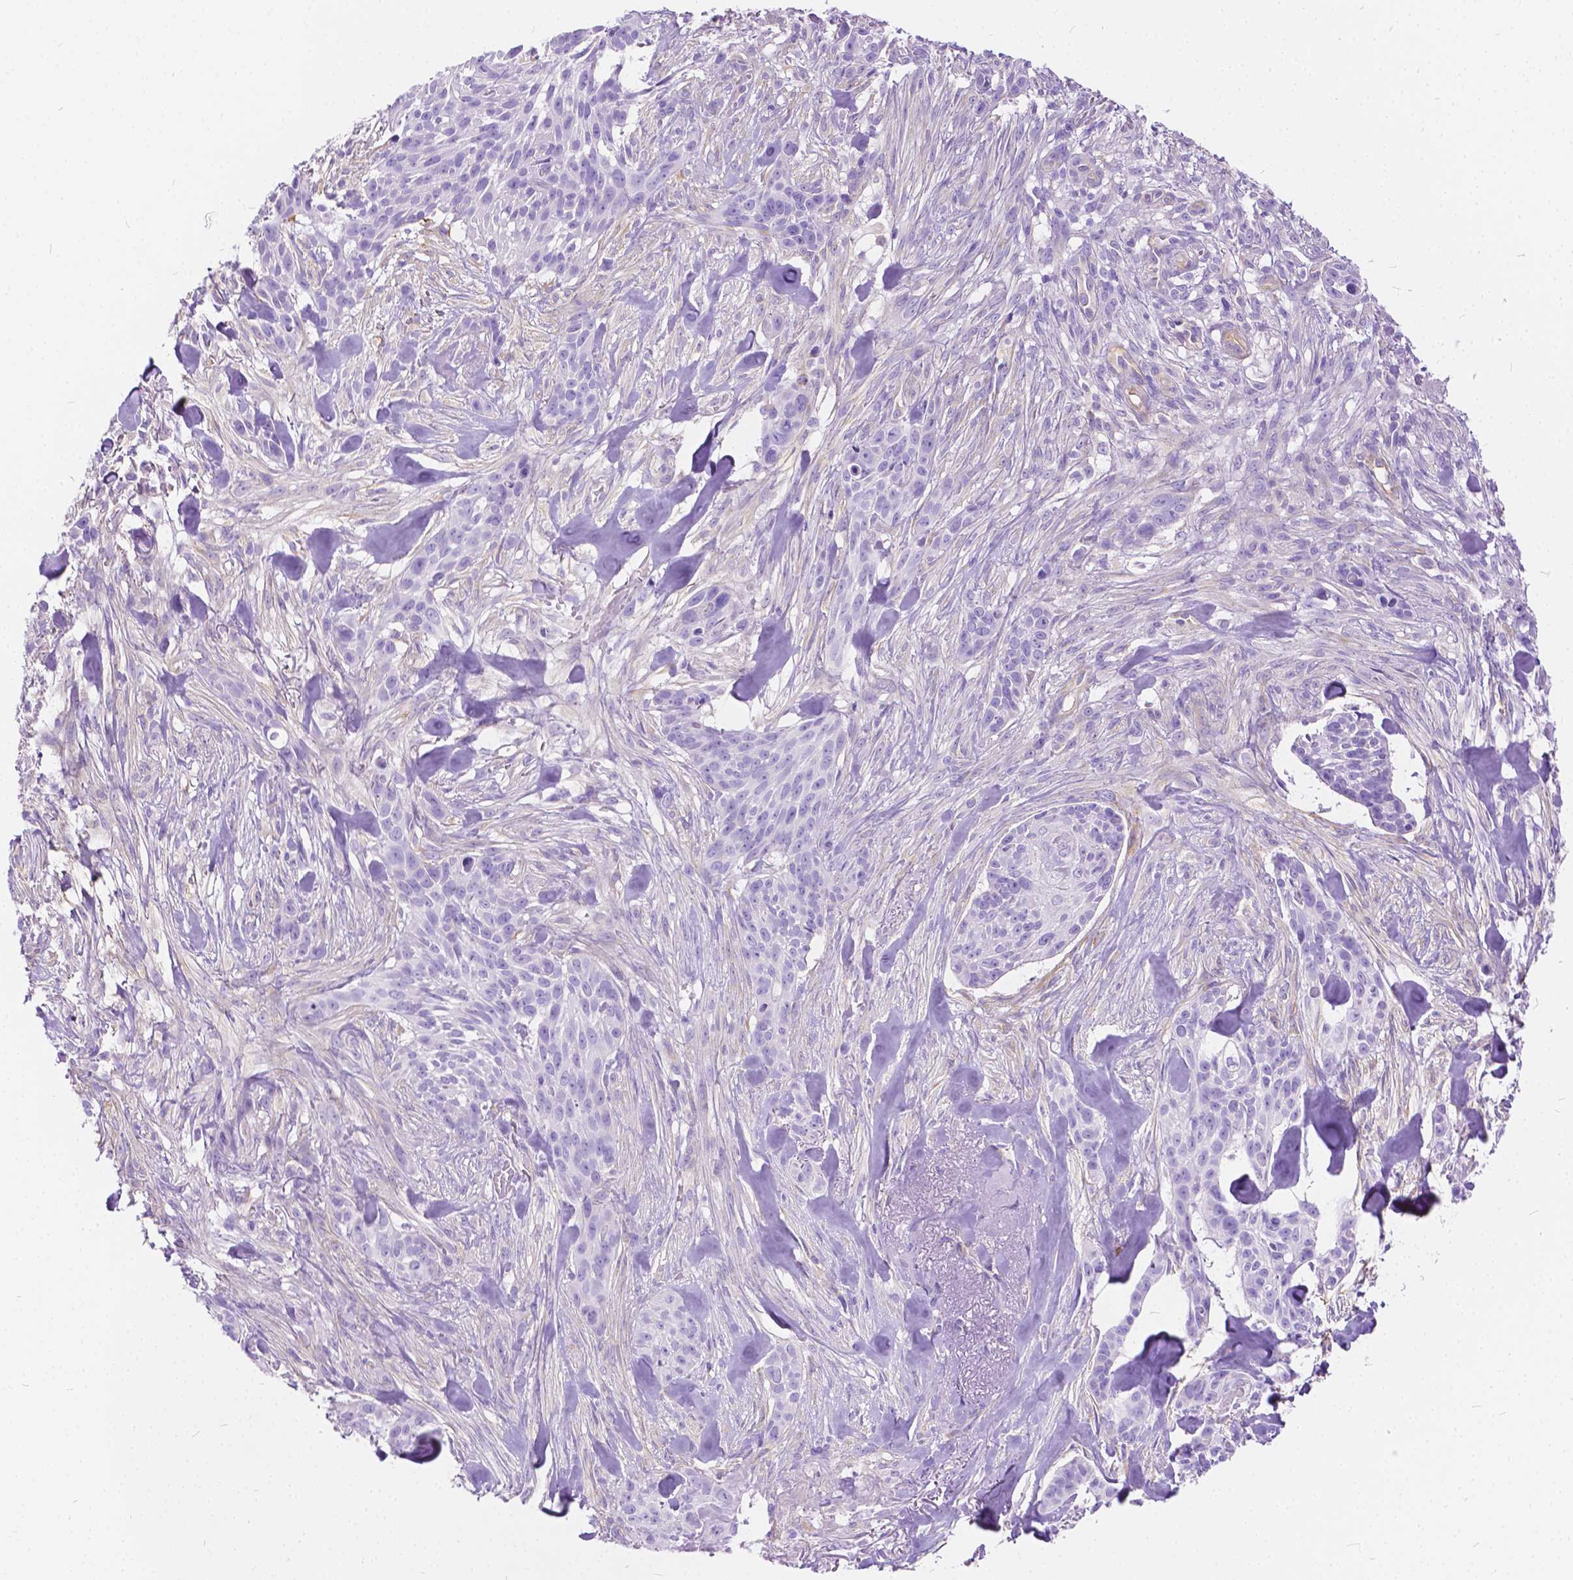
{"staining": {"intensity": "negative", "quantity": "none", "location": "none"}, "tissue": "skin cancer", "cell_type": "Tumor cells", "image_type": "cancer", "snomed": [{"axis": "morphology", "description": "Basal cell carcinoma"}, {"axis": "topography", "description": "Skin"}], "caption": "Tumor cells show no significant protein expression in skin cancer.", "gene": "CHRM1", "patient": {"sex": "male", "age": 87}}